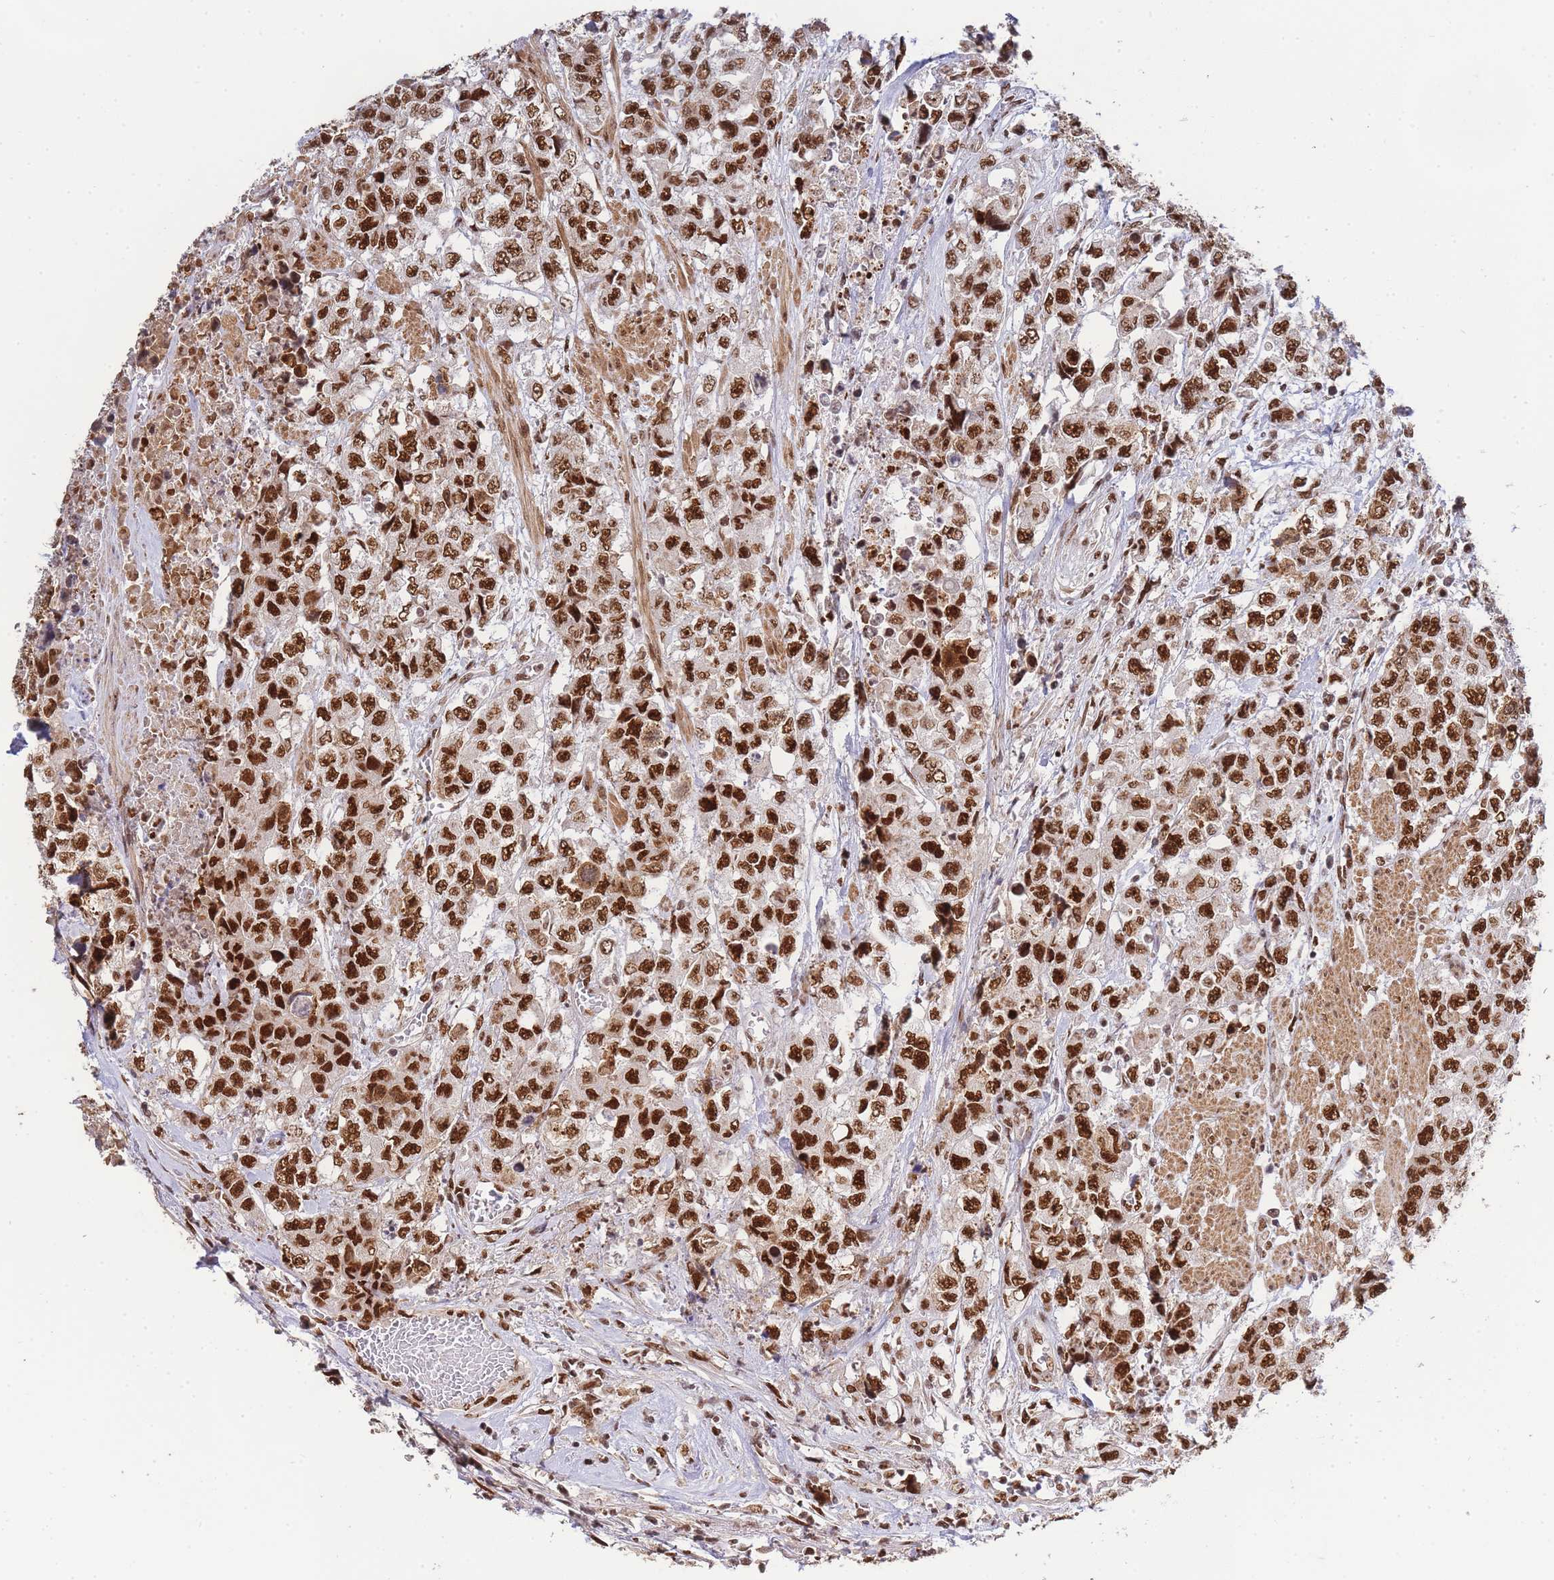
{"staining": {"intensity": "strong", "quantity": ">75%", "location": "nuclear"}, "tissue": "urothelial cancer", "cell_type": "Tumor cells", "image_type": "cancer", "snomed": [{"axis": "morphology", "description": "Urothelial carcinoma, High grade"}, {"axis": "topography", "description": "Urinary bladder"}], "caption": "Urothelial cancer stained with DAB (3,3'-diaminobenzidine) IHC shows high levels of strong nuclear positivity in about >75% of tumor cells. (brown staining indicates protein expression, while blue staining denotes nuclei).", "gene": "PRKDC", "patient": {"sex": "female", "age": 78}}